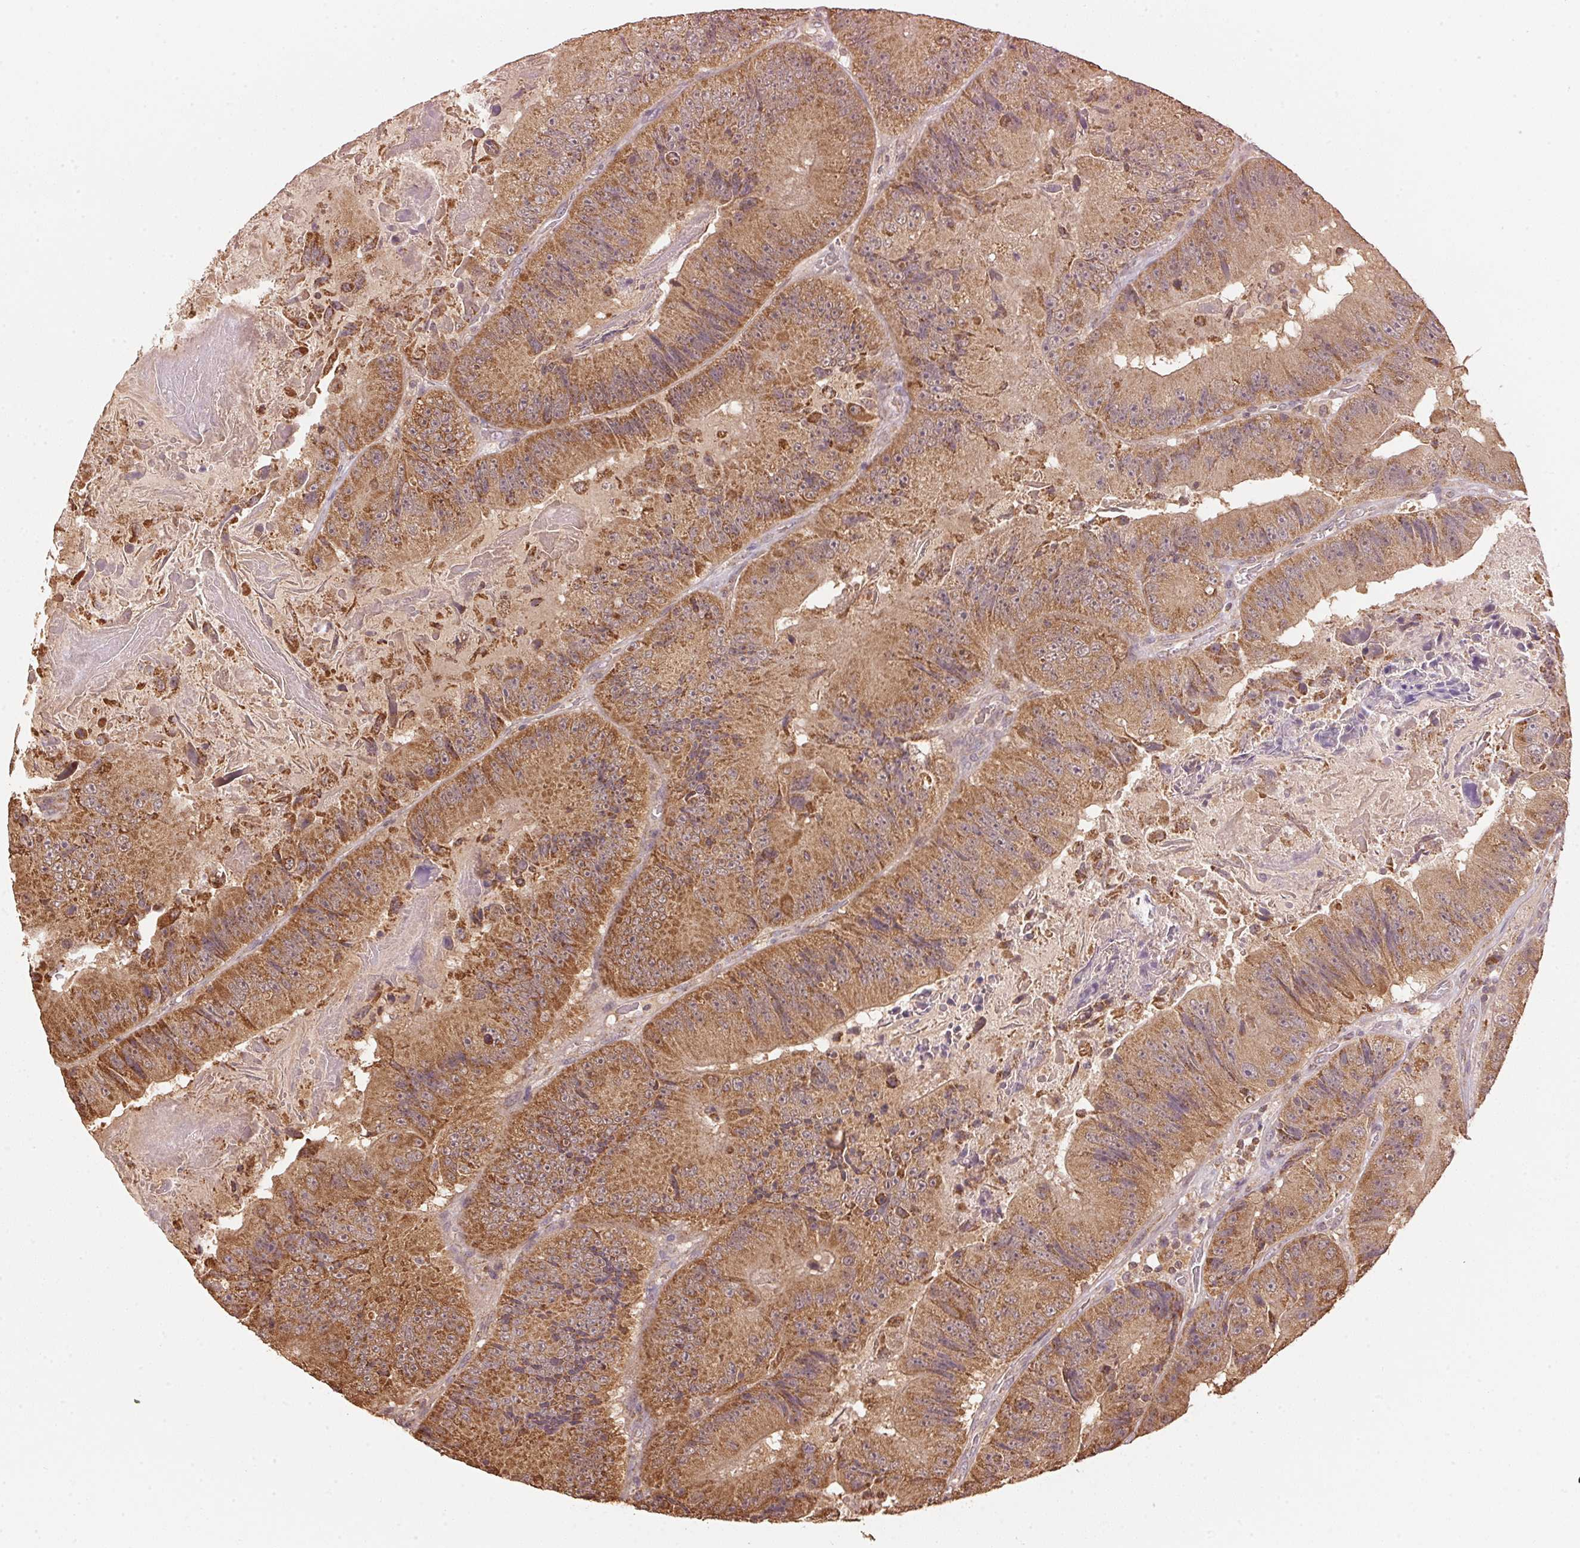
{"staining": {"intensity": "moderate", "quantity": ">75%", "location": "cytoplasmic/membranous"}, "tissue": "colorectal cancer", "cell_type": "Tumor cells", "image_type": "cancer", "snomed": [{"axis": "morphology", "description": "Adenocarcinoma, NOS"}, {"axis": "topography", "description": "Colon"}], "caption": "Immunohistochemical staining of adenocarcinoma (colorectal) shows moderate cytoplasmic/membranous protein staining in approximately >75% of tumor cells.", "gene": "ARHGAP6", "patient": {"sex": "female", "age": 86}}